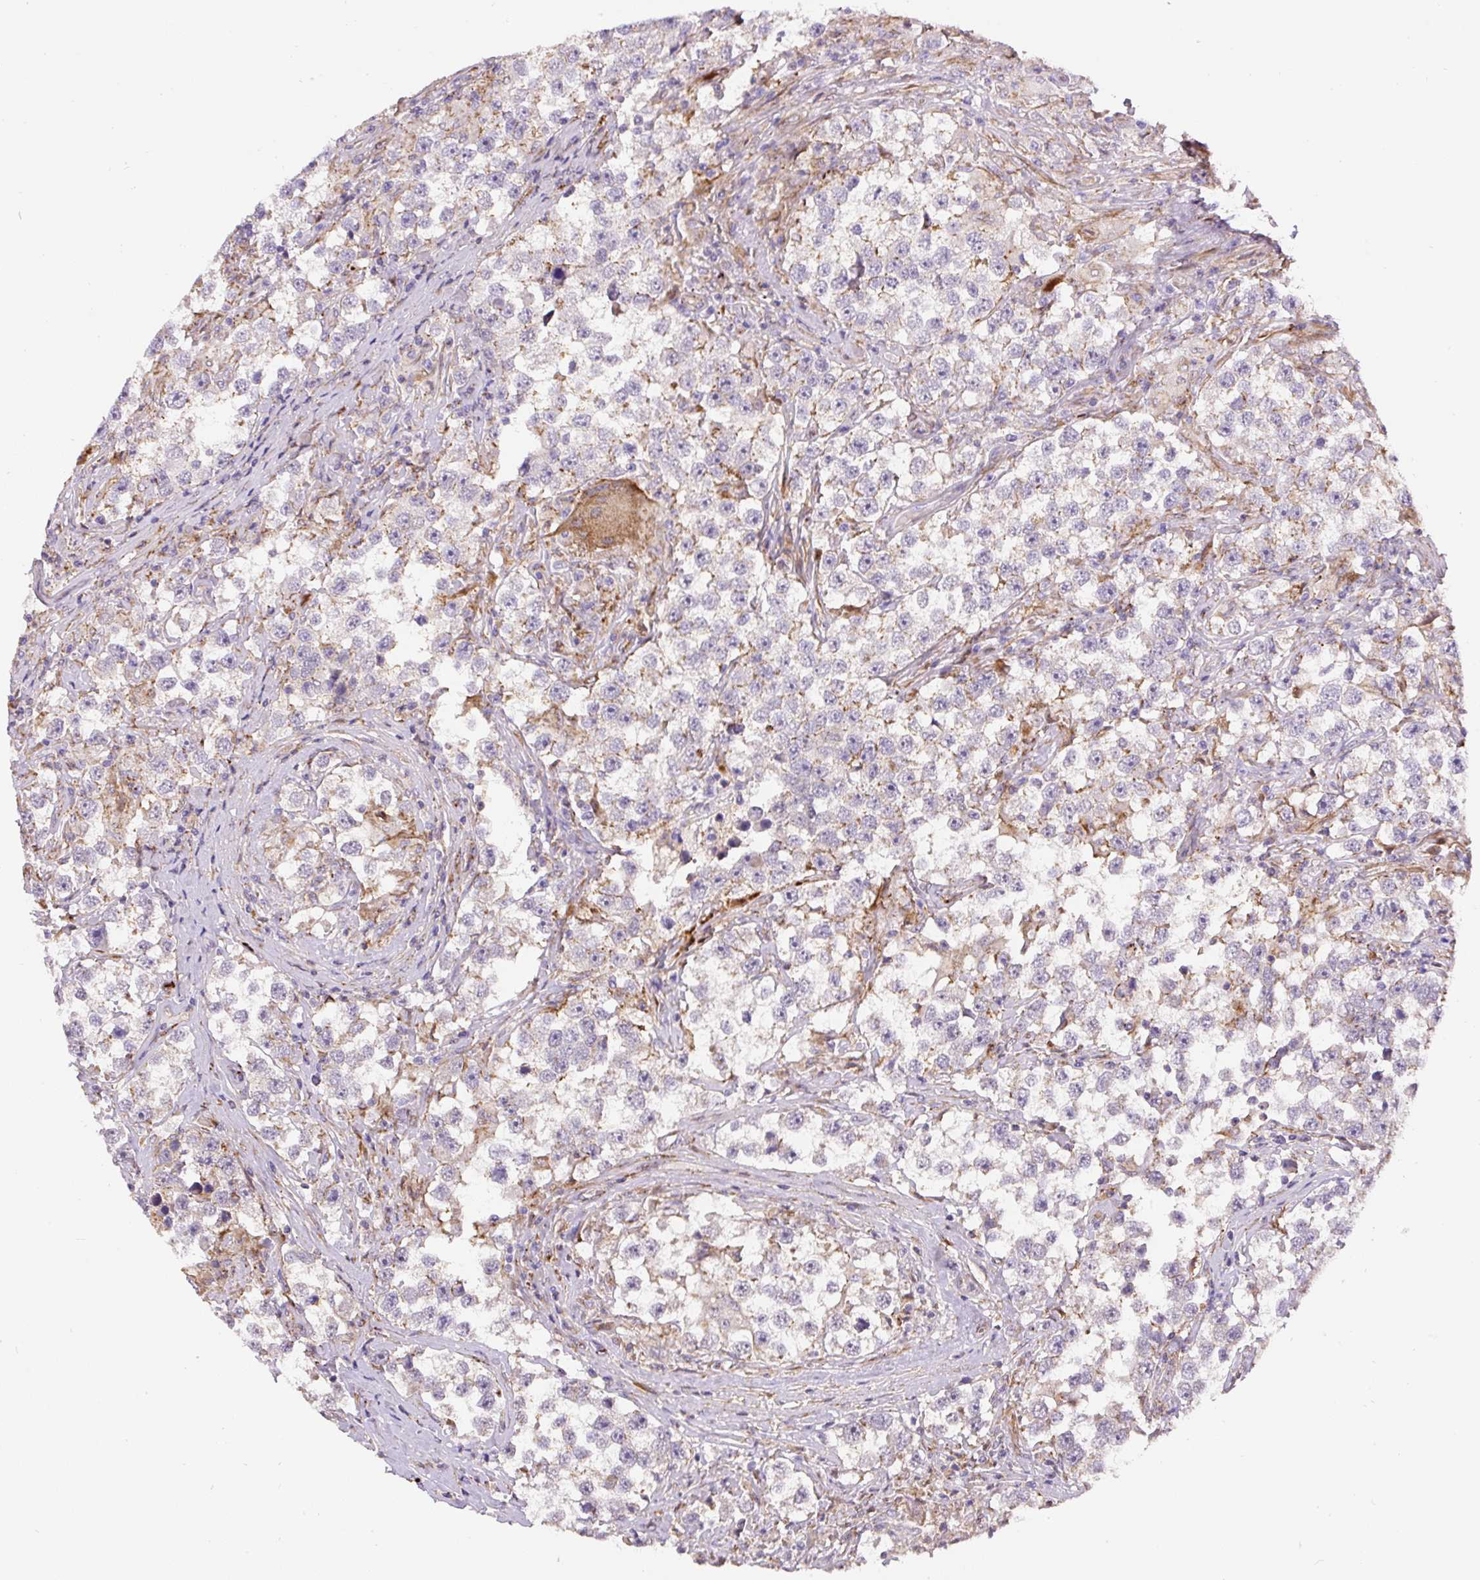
{"staining": {"intensity": "negative", "quantity": "none", "location": "none"}, "tissue": "testis cancer", "cell_type": "Tumor cells", "image_type": "cancer", "snomed": [{"axis": "morphology", "description": "Seminoma, NOS"}, {"axis": "topography", "description": "Testis"}], "caption": "A high-resolution image shows immunohistochemistry staining of testis cancer, which shows no significant expression in tumor cells.", "gene": "RNF170", "patient": {"sex": "male", "age": 46}}